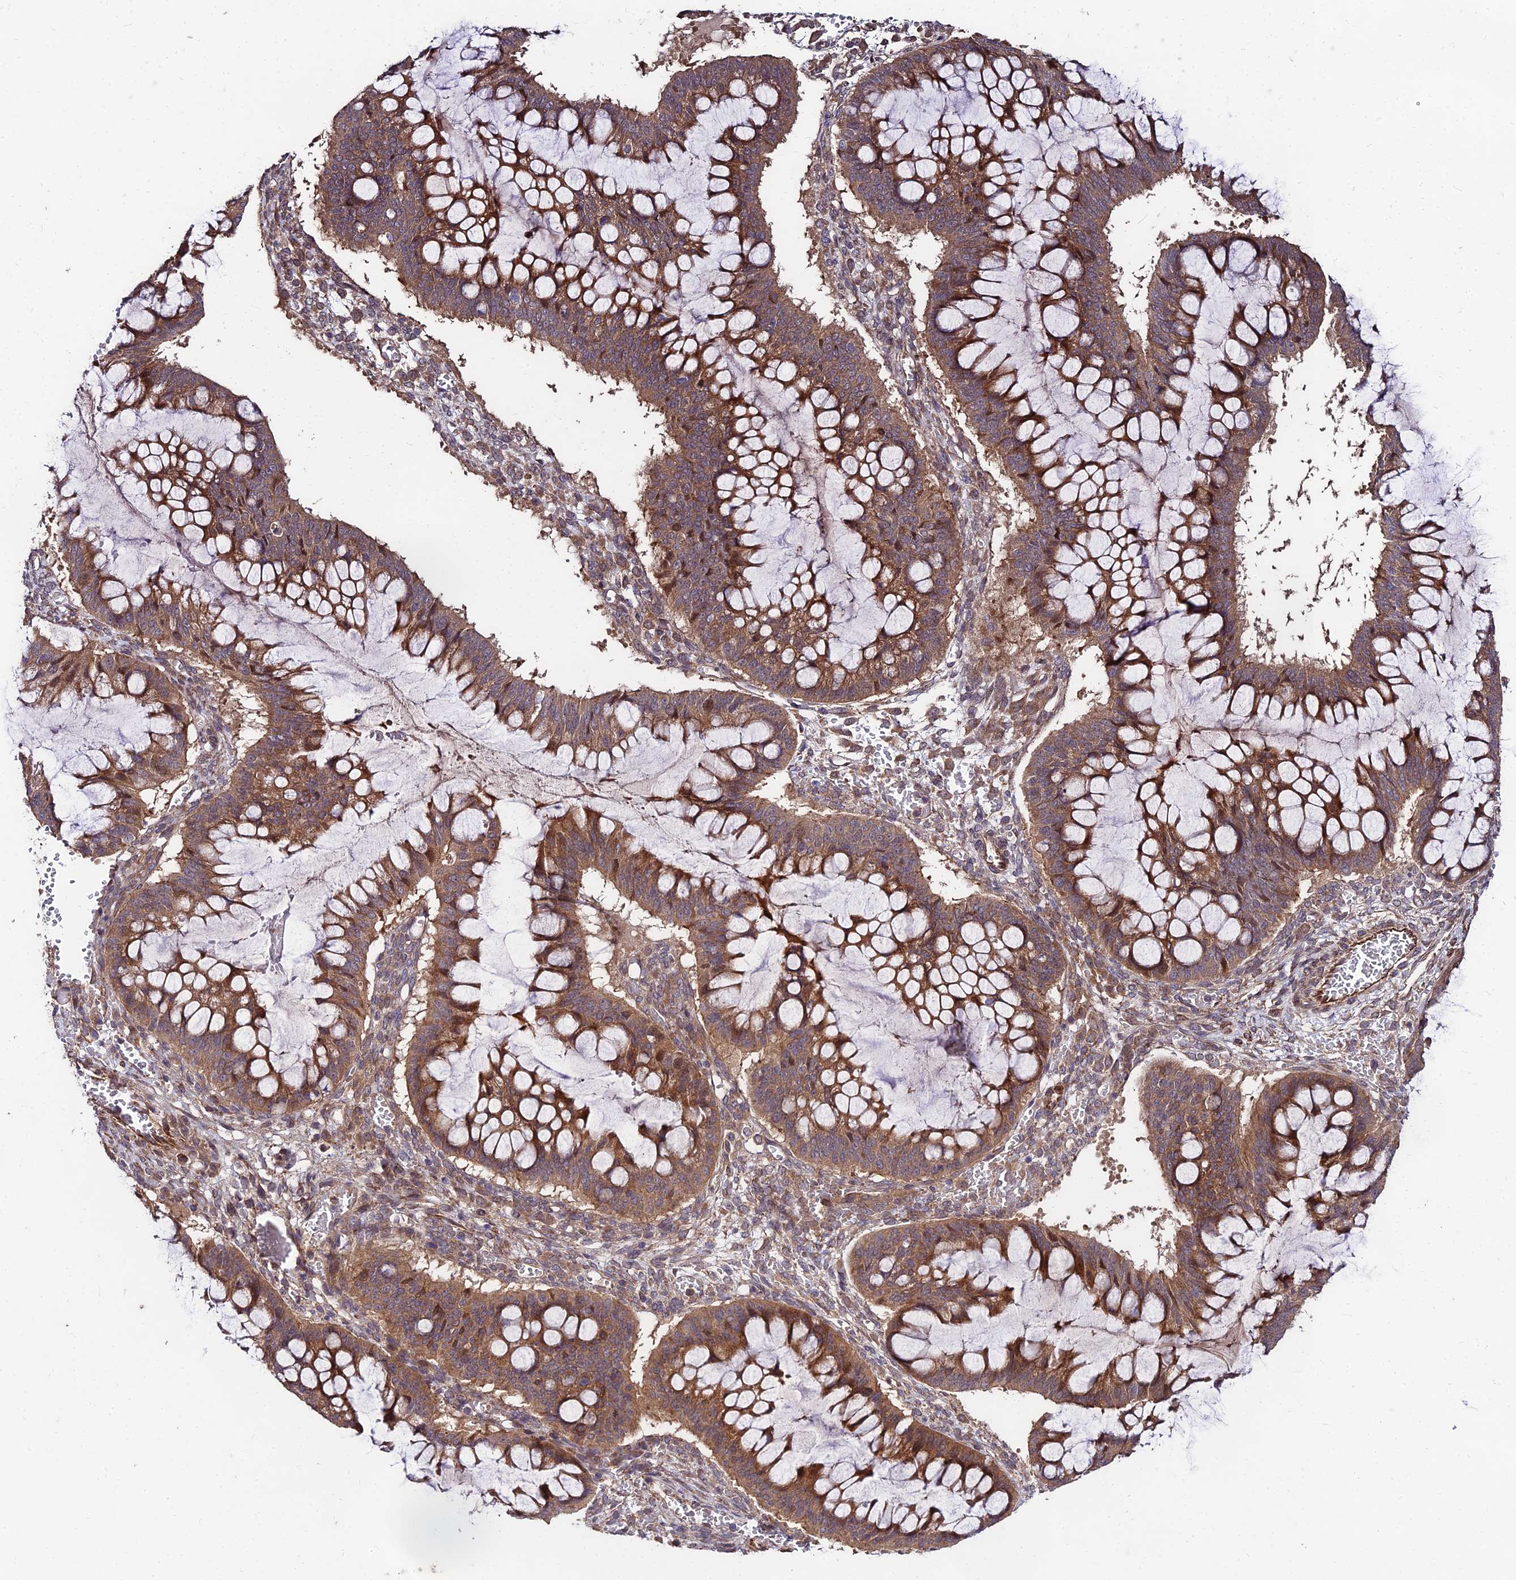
{"staining": {"intensity": "moderate", "quantity": ">75%", "location": "cytoplasmic/membranous"}, "tissue": "ovarian cancer", "cell_type": "Tumor cells", "image_type": "cancer", "snomed": [{"axis": "morphology", "description": "Cystadenocarcinoma, mucinous, NOS"}, {"axis": "topography", "description": "Ovary"}], "caption": "Moderate cytoplasmic/membranous positivity for a protein is appreciated in about >75% of tumor cells of ovarian mucinous cystadenocarcinoma using immunohistochemistry (IHC).", "gene": "MKKS", "patient": {"sex": "female", "age": 73}}